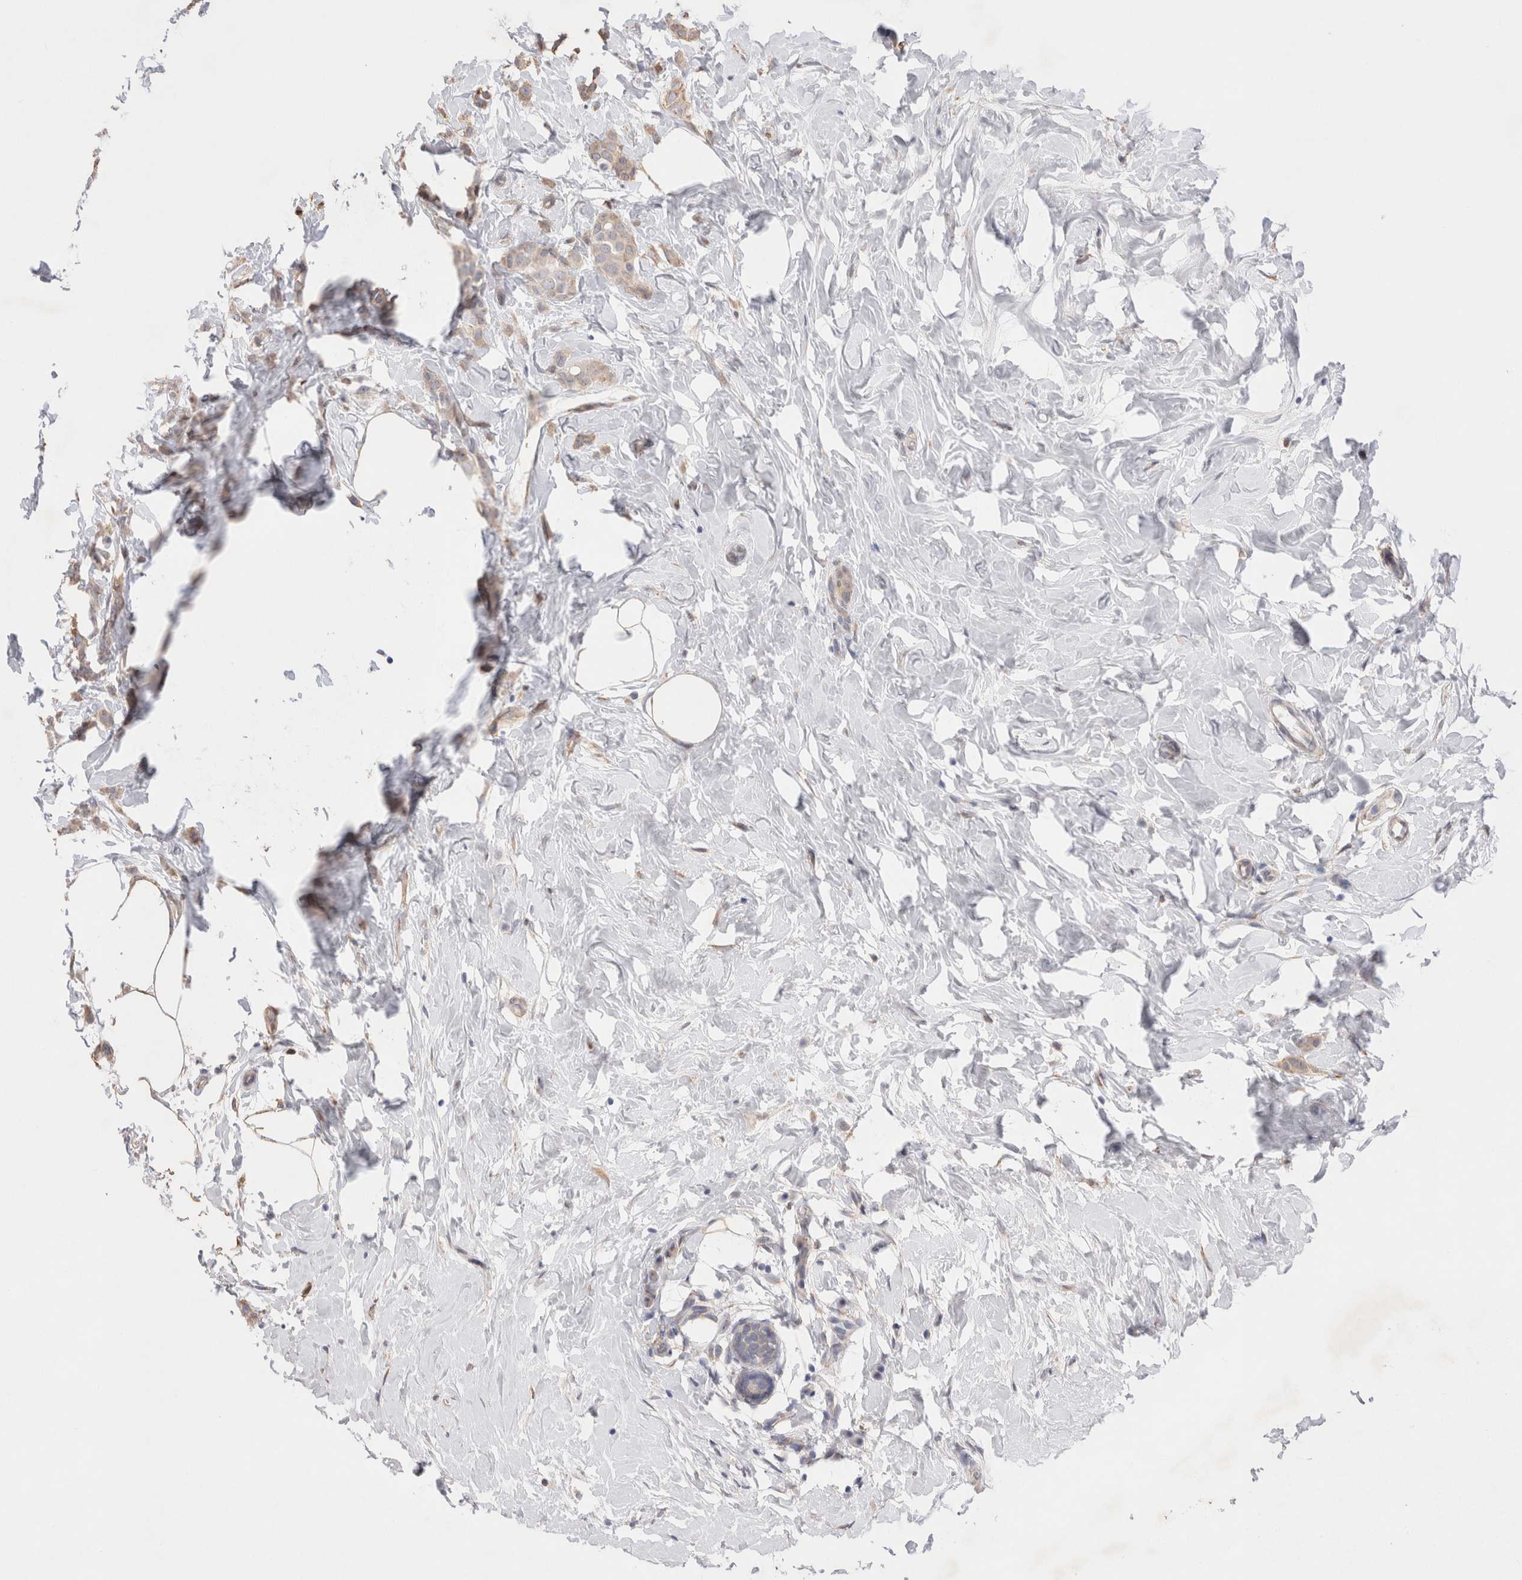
{"staining": {"intensity": "negative", "quantity": "none", "location": "none"}, "tissue": "breast cancer", "cell_type": "Tumor cells", "image_type": "cancer", "snomed": [{"axis": "morphology", "description": "Lobular carcinoma, in situ"}, {"axis": "morphology", "description": "Lobular carcinoma"}, {"axis": "topography", "description": "Breast"}], "caption": "Immunohistochemical staining of human breast cancer reveals no significant staining in tumor cells. (DAB IHC, high magnification).", "gene": "GIMAP6", "patient": {"sex": "female", "age": 41}}